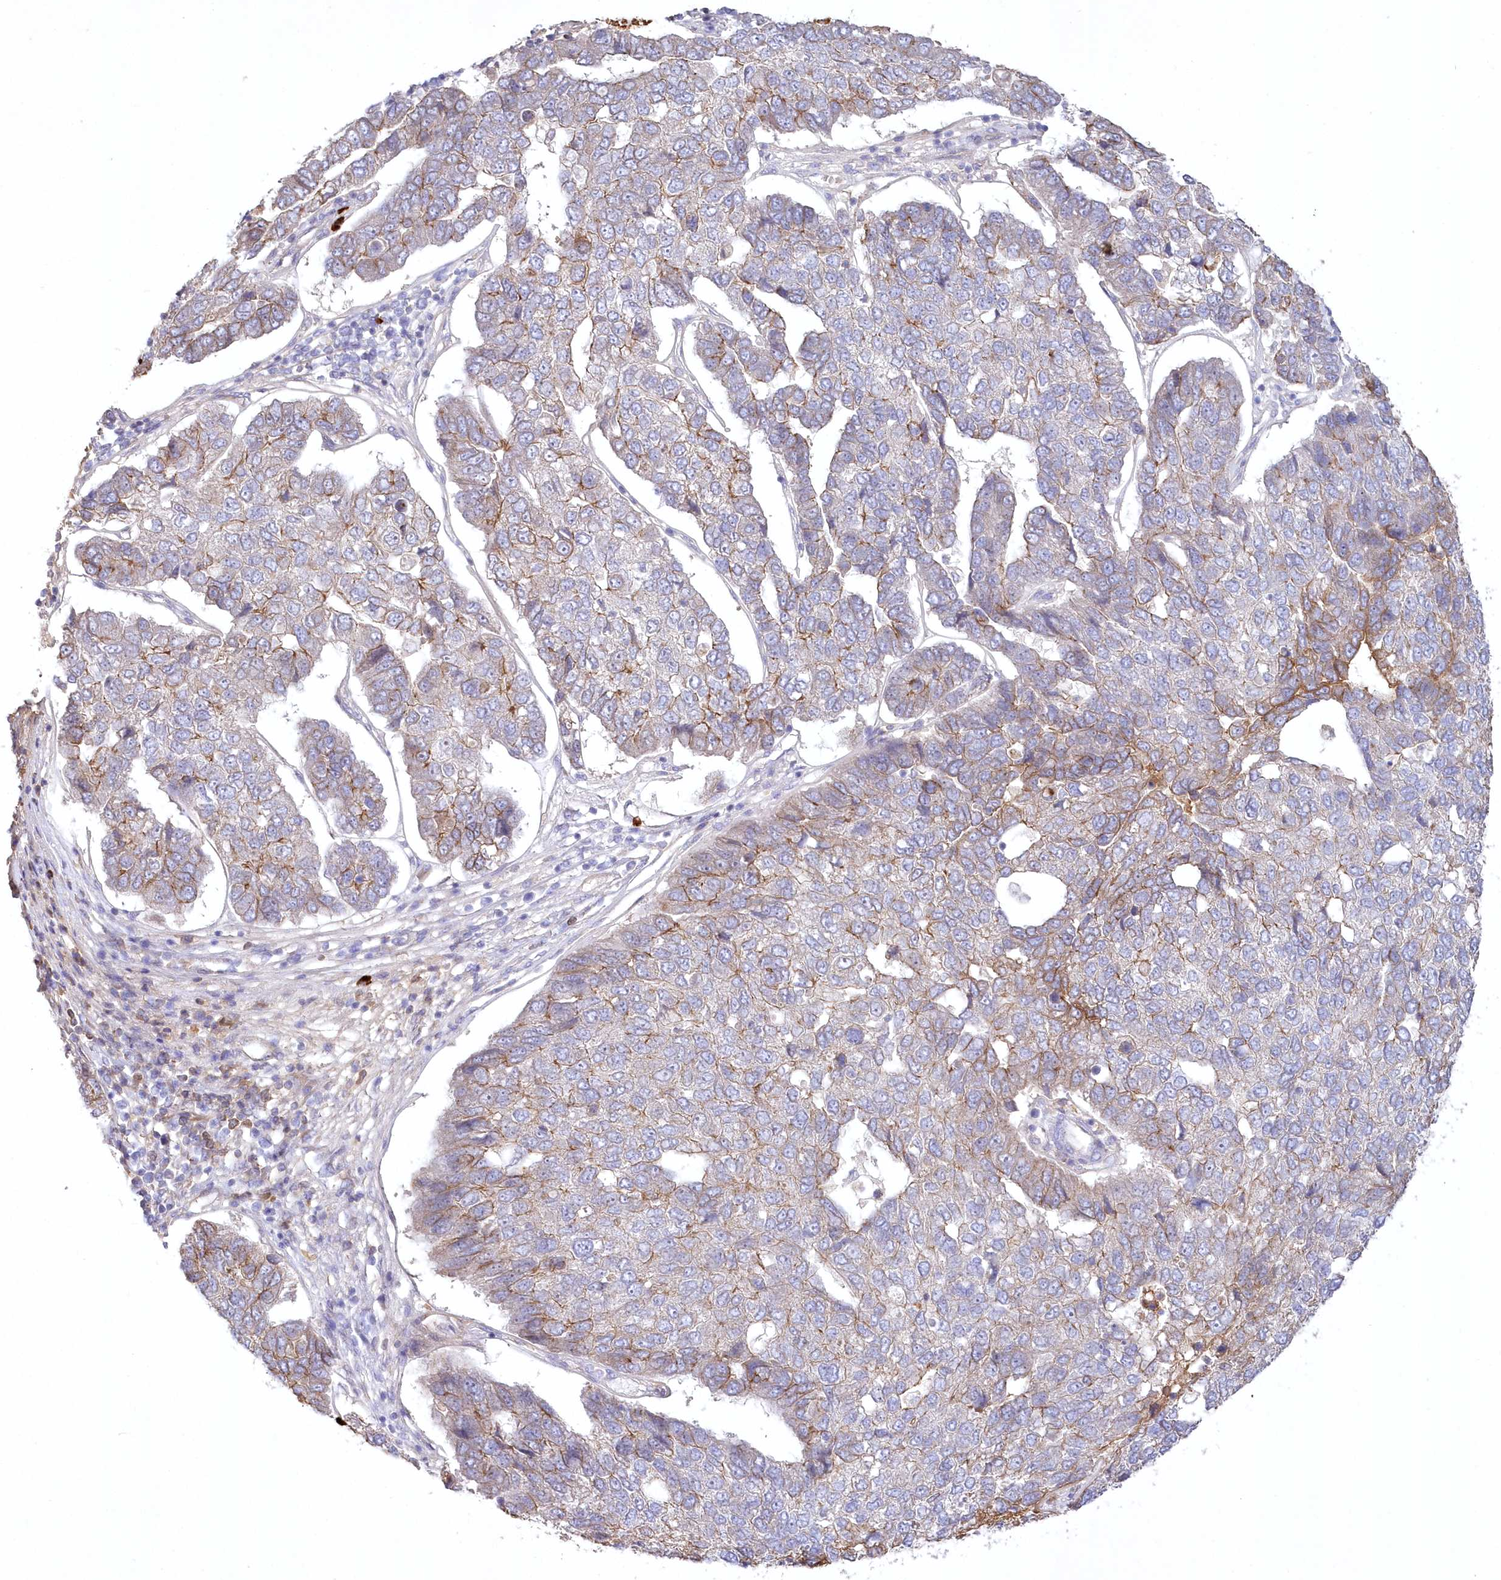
{"staining": {"intensity": "moderate", "quantity": "25%-75%", "location": "cytoplasmic/membranous"}, "tissue": "pancreatic cancer", "cell_type": "Tumor cells", "image_type": "cancer", "snomed": [{"axis": "morphology", "description": "Adenocarcinoma, NOS"}, {"axis": "topography", "description": "Pancreas"}], "caption": "Protein staining of pancreatic cancer (adenocarcinoma) tissue demonstrates moderate cytoplasmic/membranous positivity in approximately 25%-75% of tumor cells. (DAB (3,3'-diaminobenzidine) IHC, brown staining for protein, blue staining for nuclei).", "gene": "WBP1L", "patient": {"sex": "female", "age": 61}}